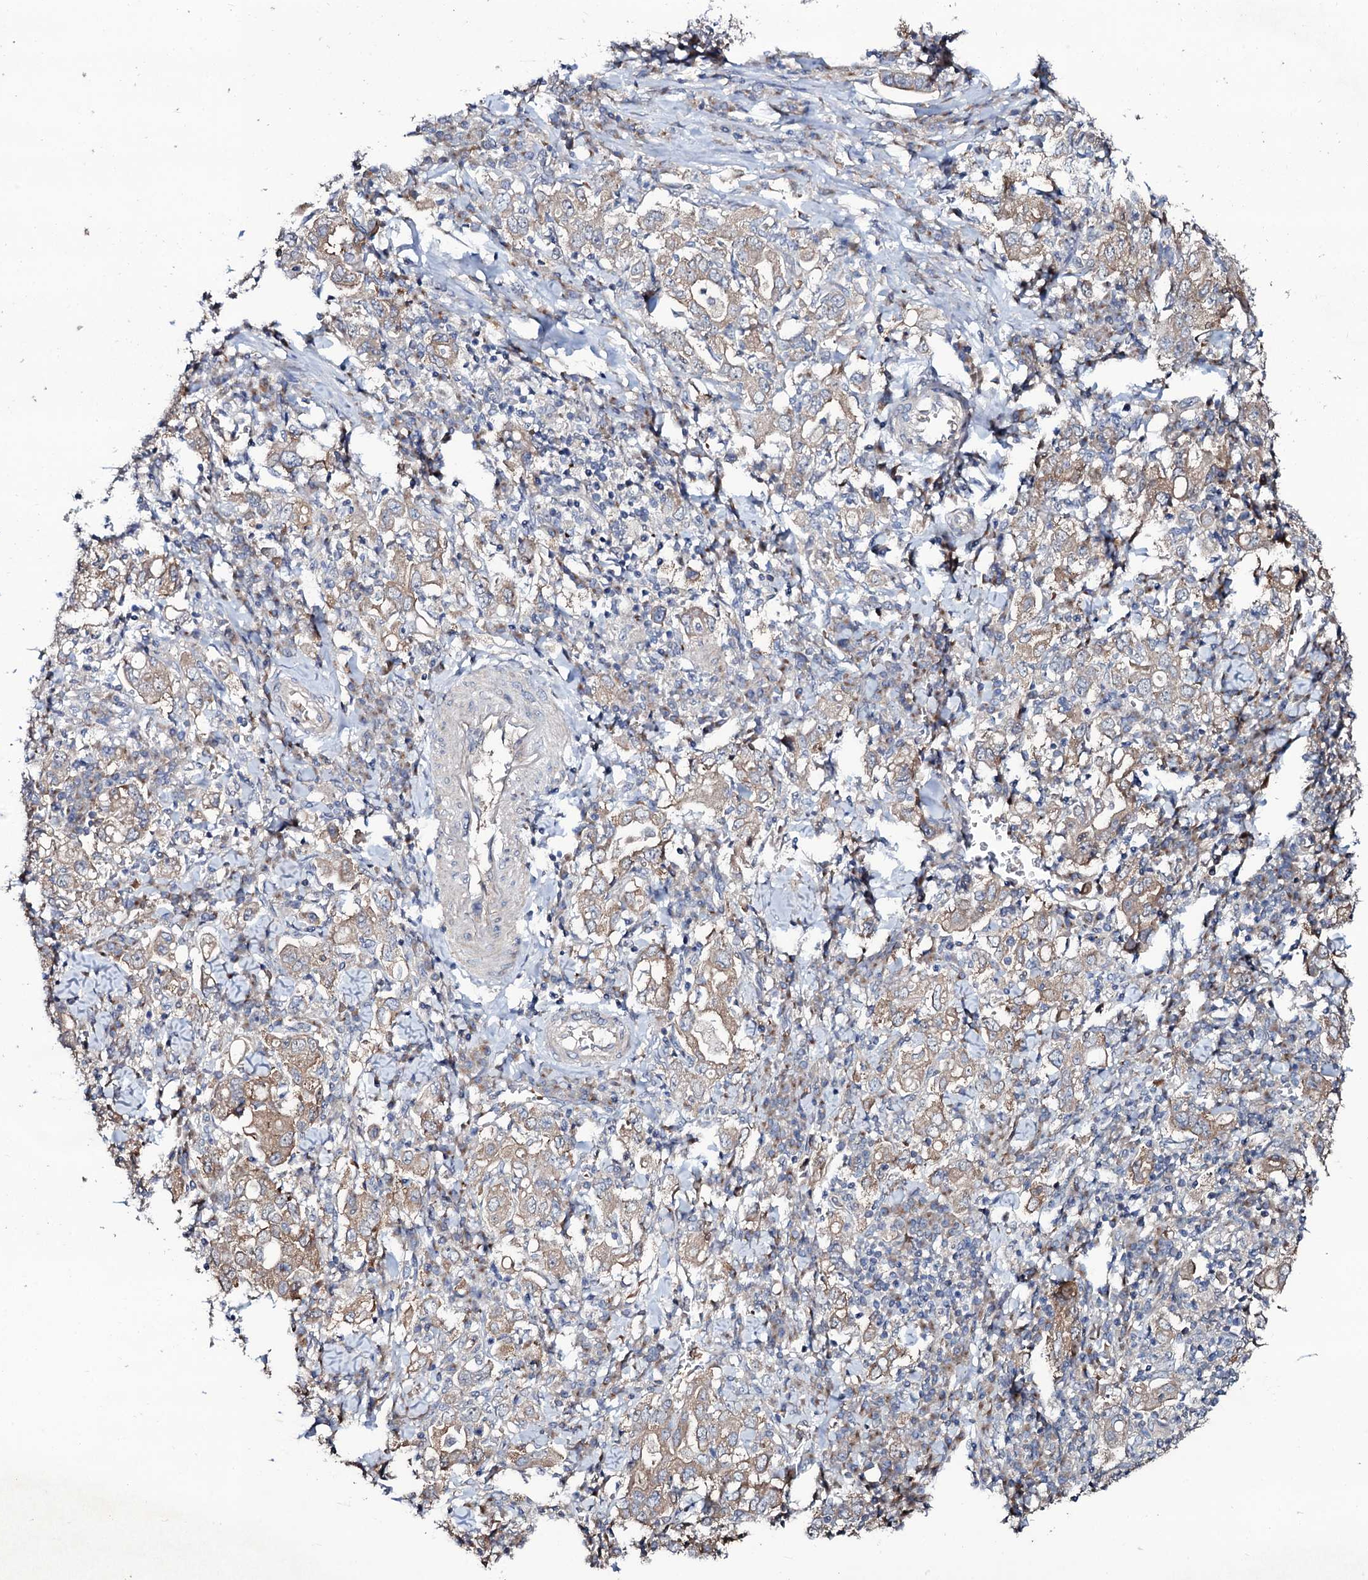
{"staining": {"intensity": "weak", "quantity": "<25%", "location": "cytoplasmic/membranous"}, "tissue": "stomach cancer", "cell_type": "Tumor cells", "image_type": "cancer", "snomed": [{"axis": "morphology", "description": "Adenocarcinoma, NOS"}, {"axis": "topography", "description": "Stomach, upper"}], "caption": "Immunohistochemistry (IHC) of stomach cancer displays no staining in tumor cells. (DAB immunohistochemistry (IHC) visualized using brightfield microscopy, high magnification).", "gene": "COG6", "patient": {"sex": "male", "age": 62}}